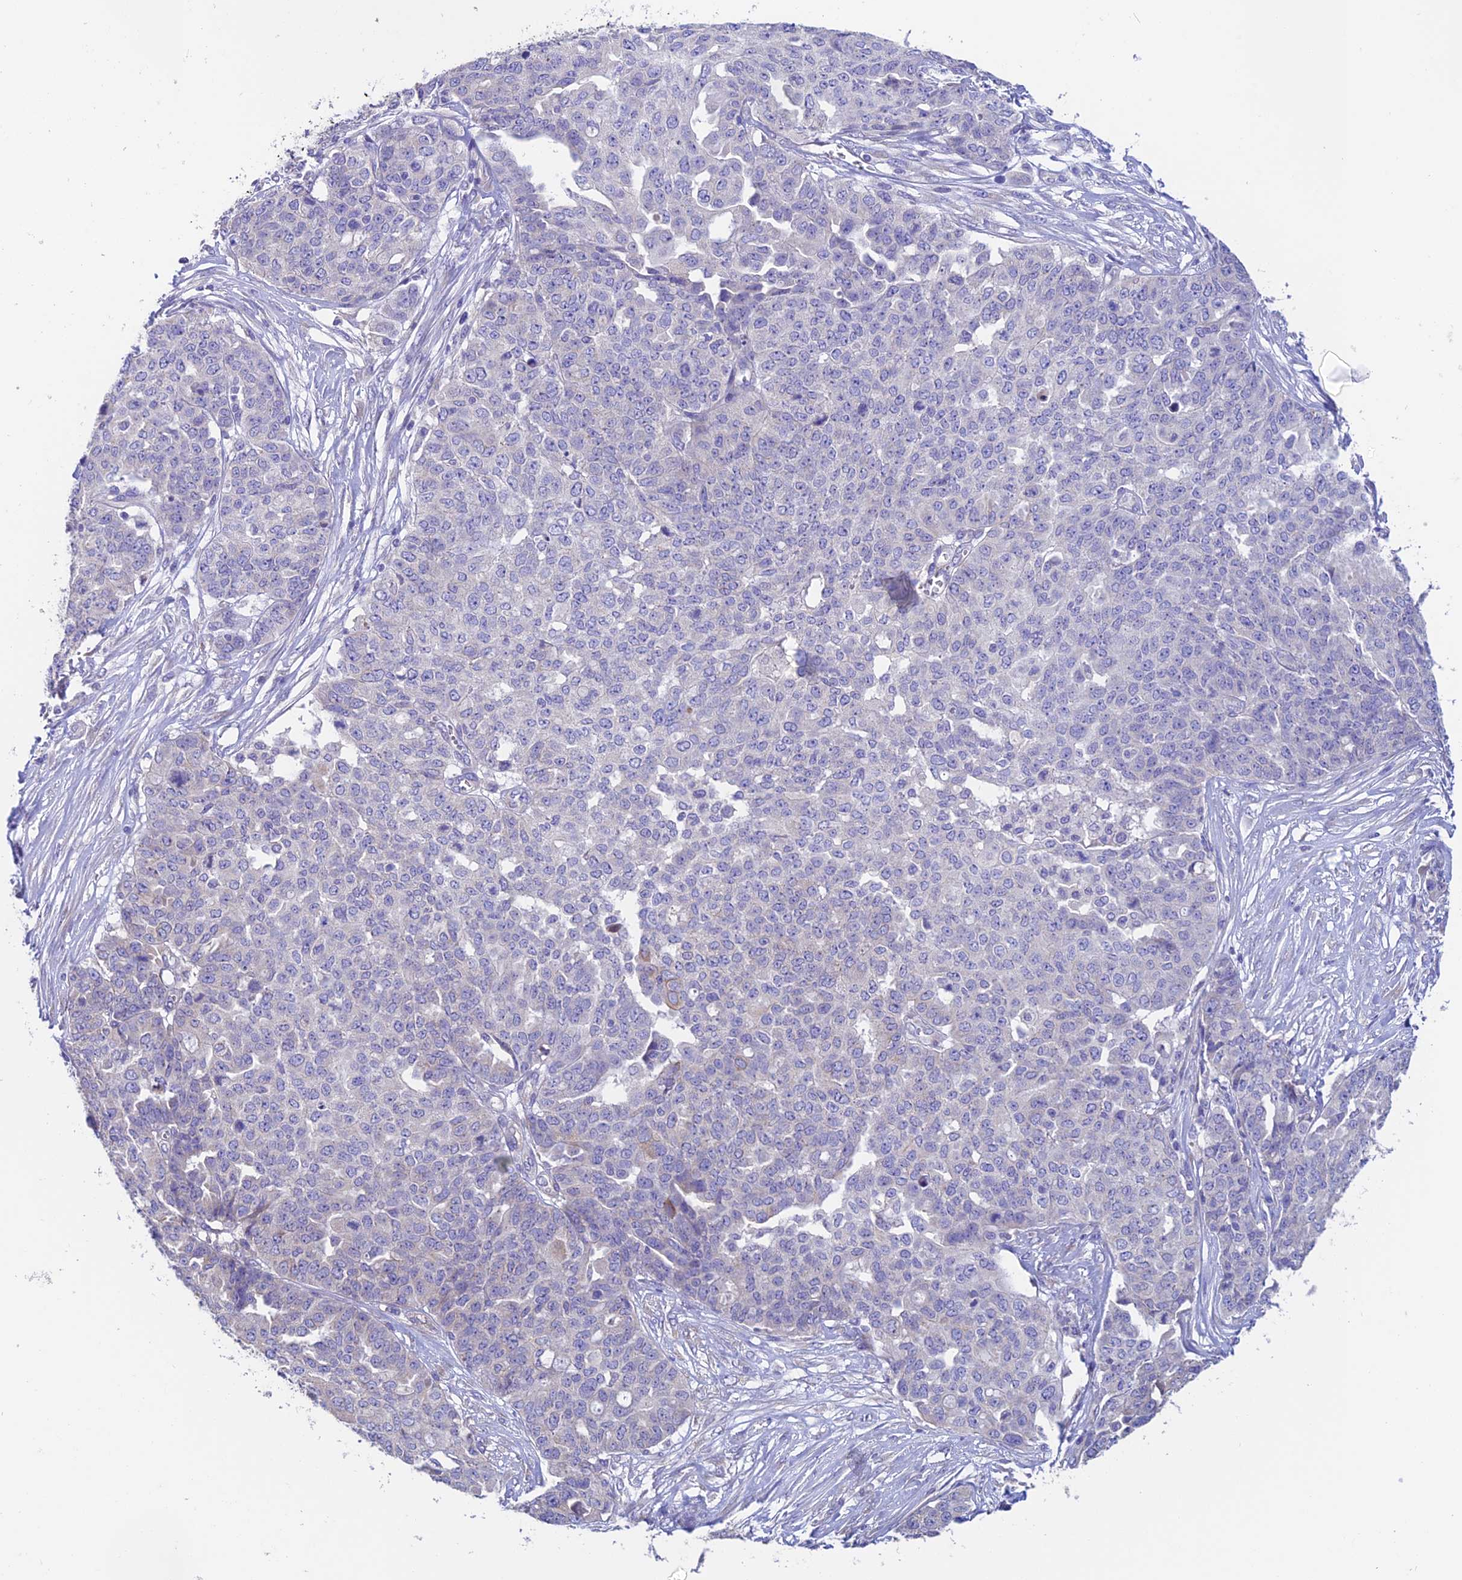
{"staining": {"intensity": "negative", "quantity": "none", "location": "none"}, "tissue": "ovarian cancer", "cell_type": "Tumor cells", "image_type": "cancer", "snomed": [{"axis": "morphology", "description": "Cystadenocarcinoma, serous, NOS"}, {"axis": "topography", "description": "Soft tissue"}, {"axis": "topography", "description": "Ovary"}], "caption": "An immunohistochemistry (IHC) image of serous cystadenocarcinoma (ovarian) is shown. There is no staining in tumor cells of serous cystadenocarcinoma (ovarian).", "gene": "EMC3", "patient": {"sex": "female", "age": 57}}